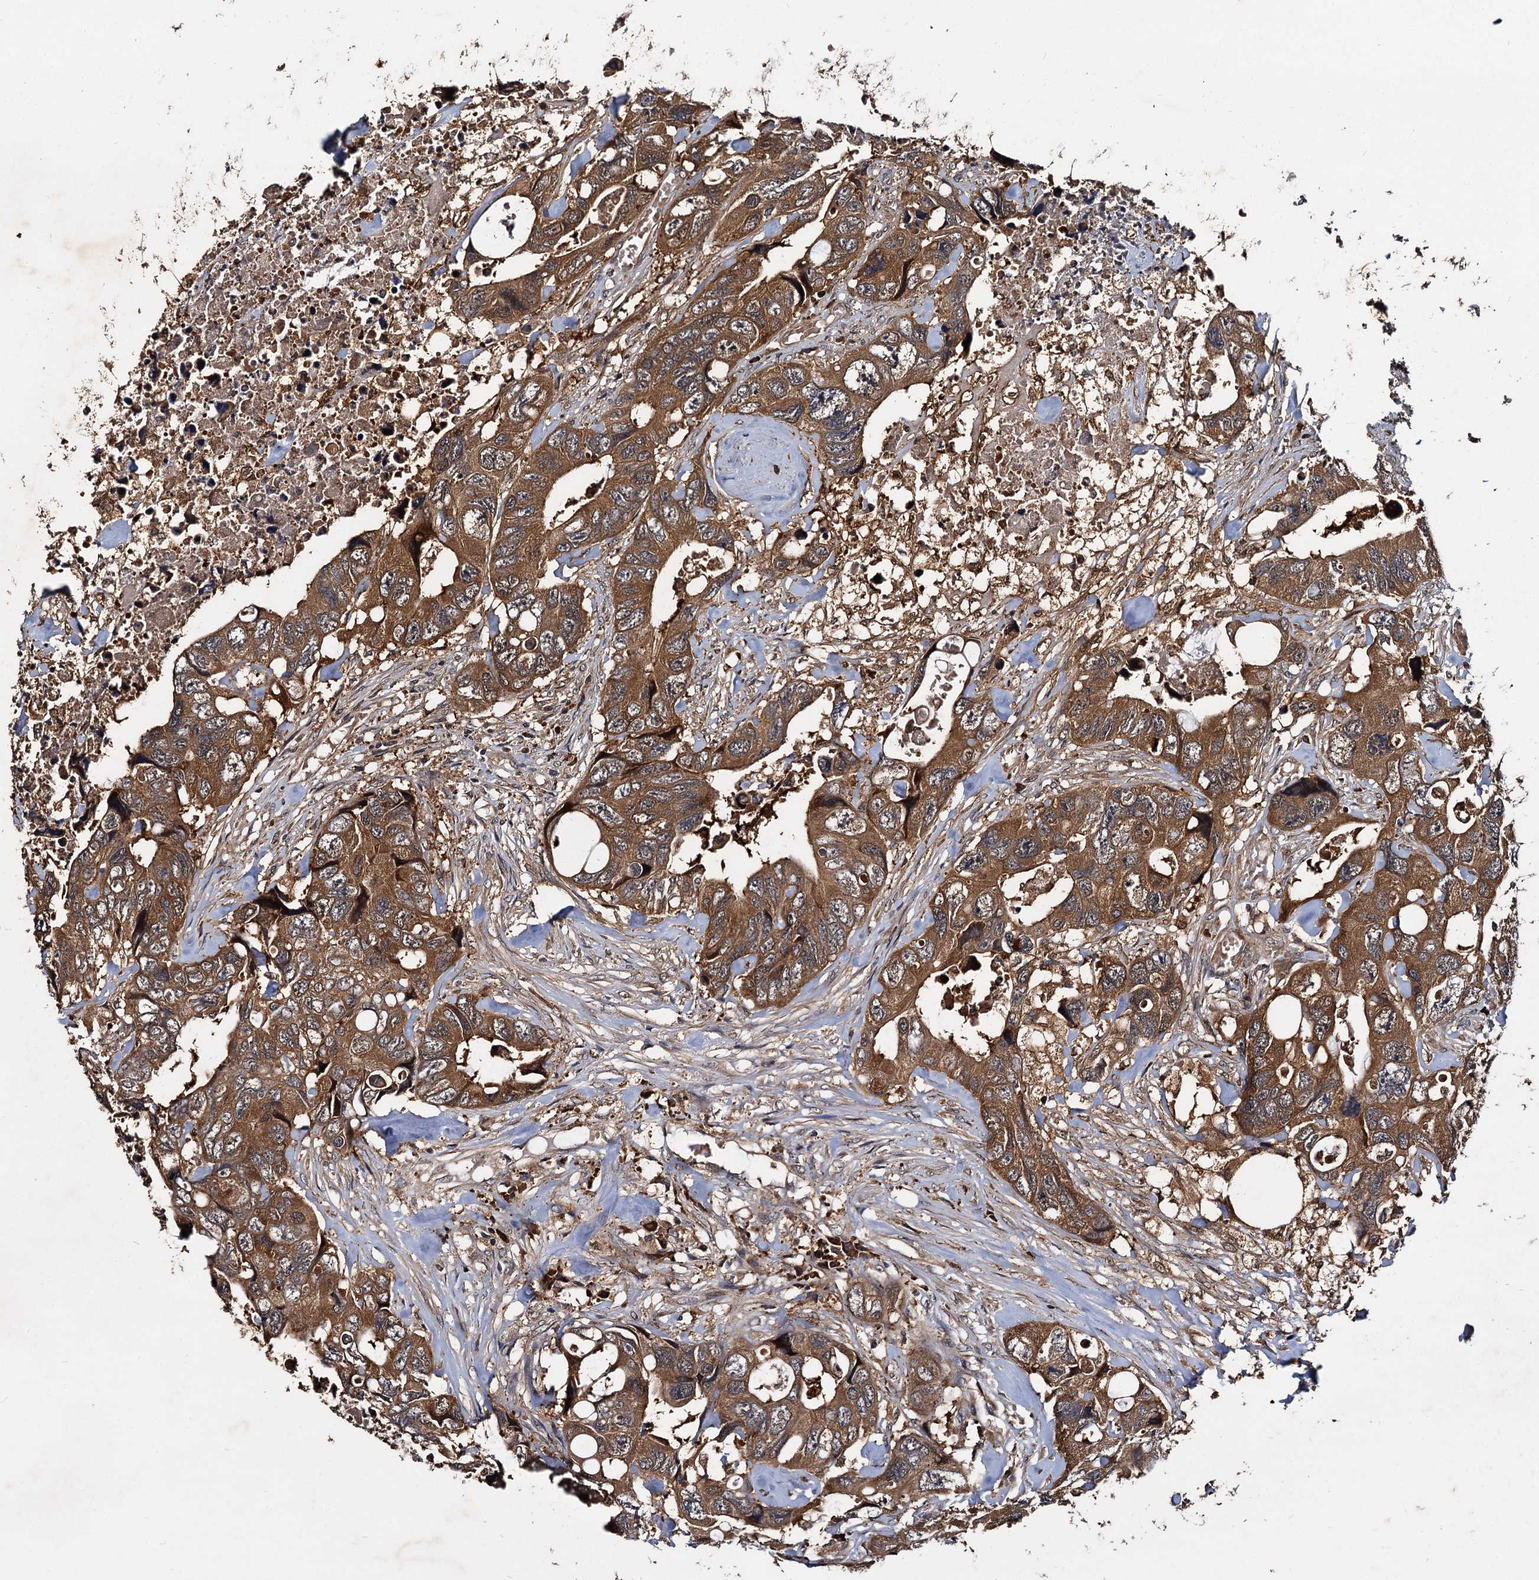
{"staining": {"intensity": "strong", "quantity": ">75%", "location": "cytoplasmic/membranous"}, "tissue": "colorectal cancer", "cell_type": "Tumor cells", "image_type": "cancer", "snomed": [{"axis": "morphology", "description": "Adenocarcinoma, NOS"}, {"axis": "topography", "description": "Rectum"}], "caption": "Brown immunohistochemical staining in human adenocarcinoma (colorectal) exhibits strong cytoplasmic/membranous expression in about >75% of tumor cells.", "gene": "SLC46A3", "patient": {"sex": "male", "age": 57}}